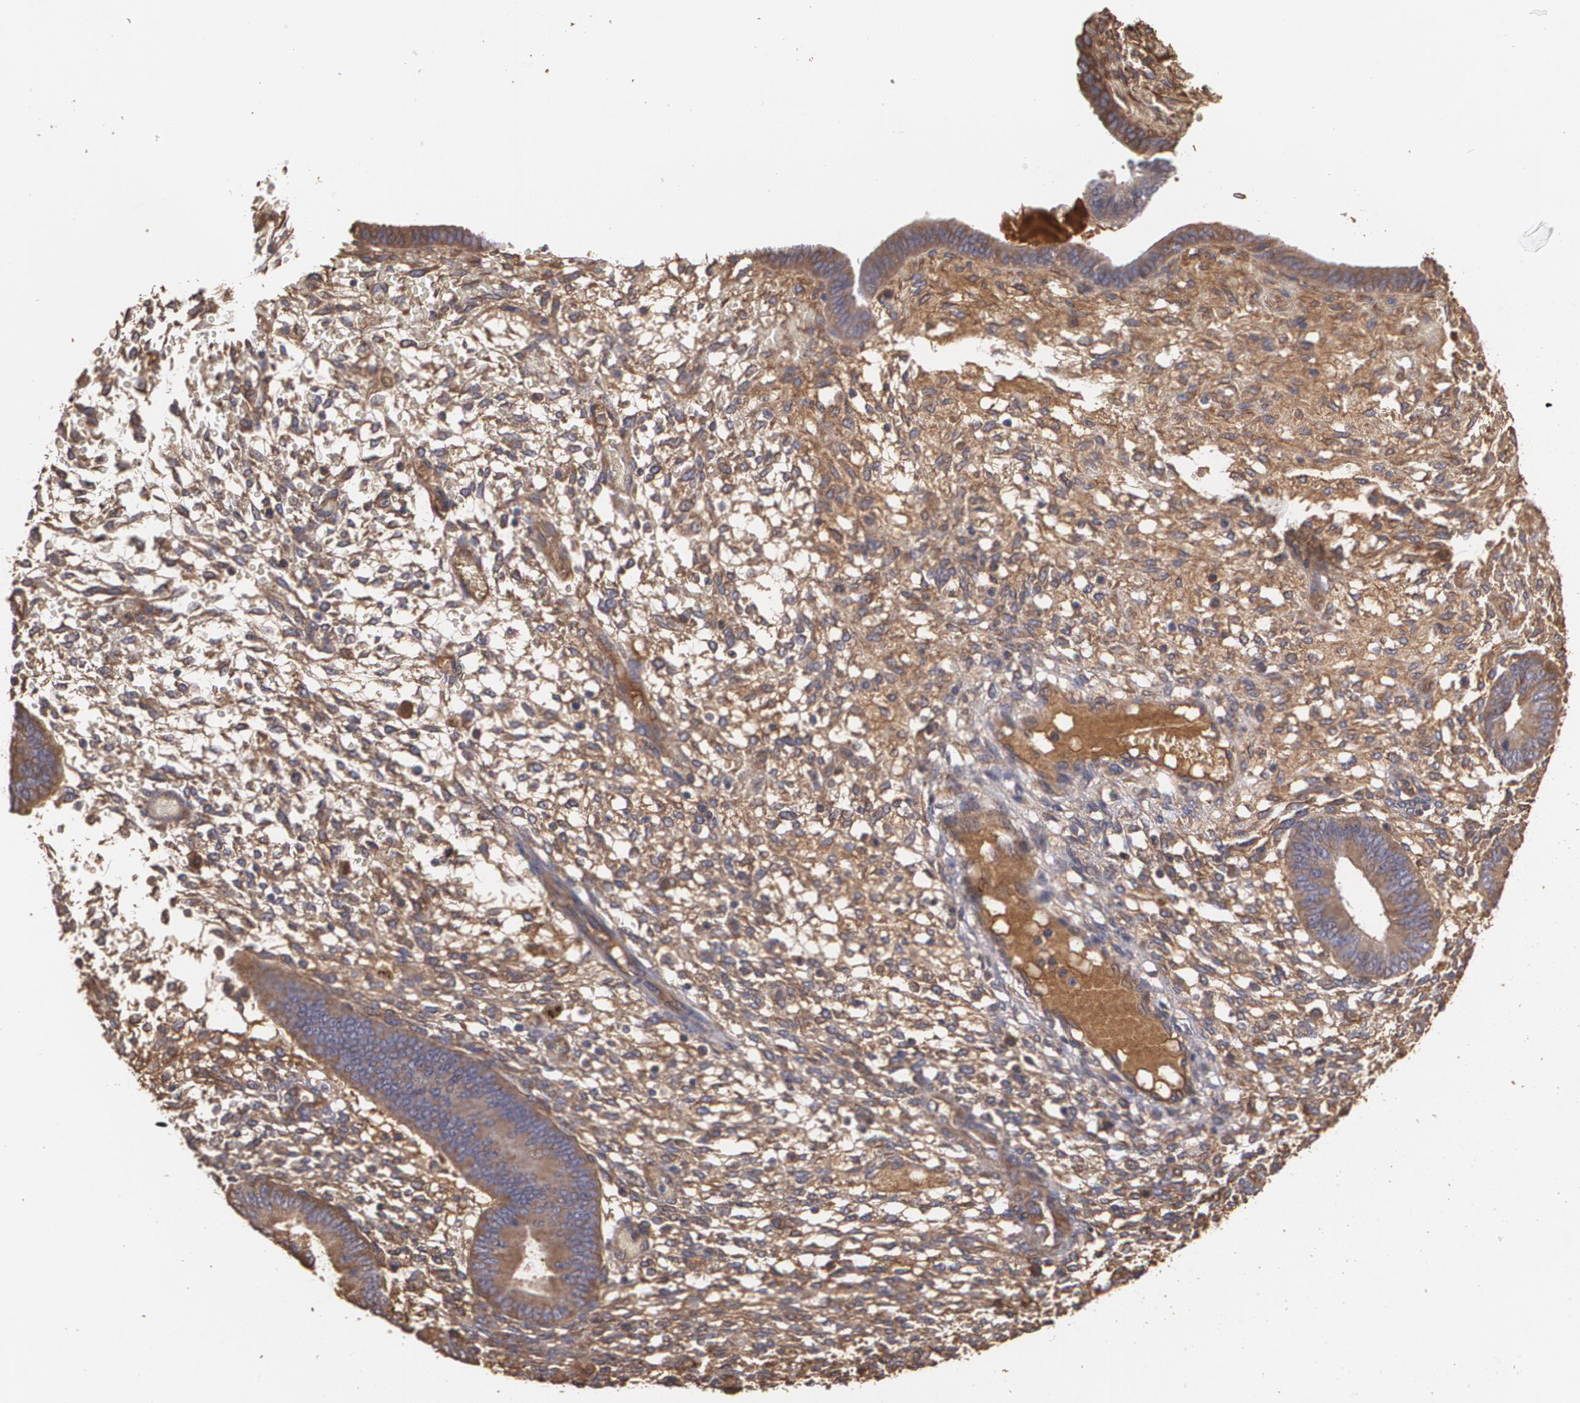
{"staining": {"intensity": "weak", "quantity": ">75%", "location": "cytoplasmic/membranous"}, "tissue": "endometrium", "cell_type": "Cells in endometrial stroma", "image_type": "normal", "snomed": [{"axis": "morphology", "description": "Normal tissue, NOS"}, {"axis": "topography", "description": "Endometrium"}], "caption": "Weak cytoplasmic/membranous positivity is appreciated in approximately >75% of cells in endometrial stroma in unremarkable endometrium.", "gene": "PON1", "patient": {"sex": "female", "age": 42}}